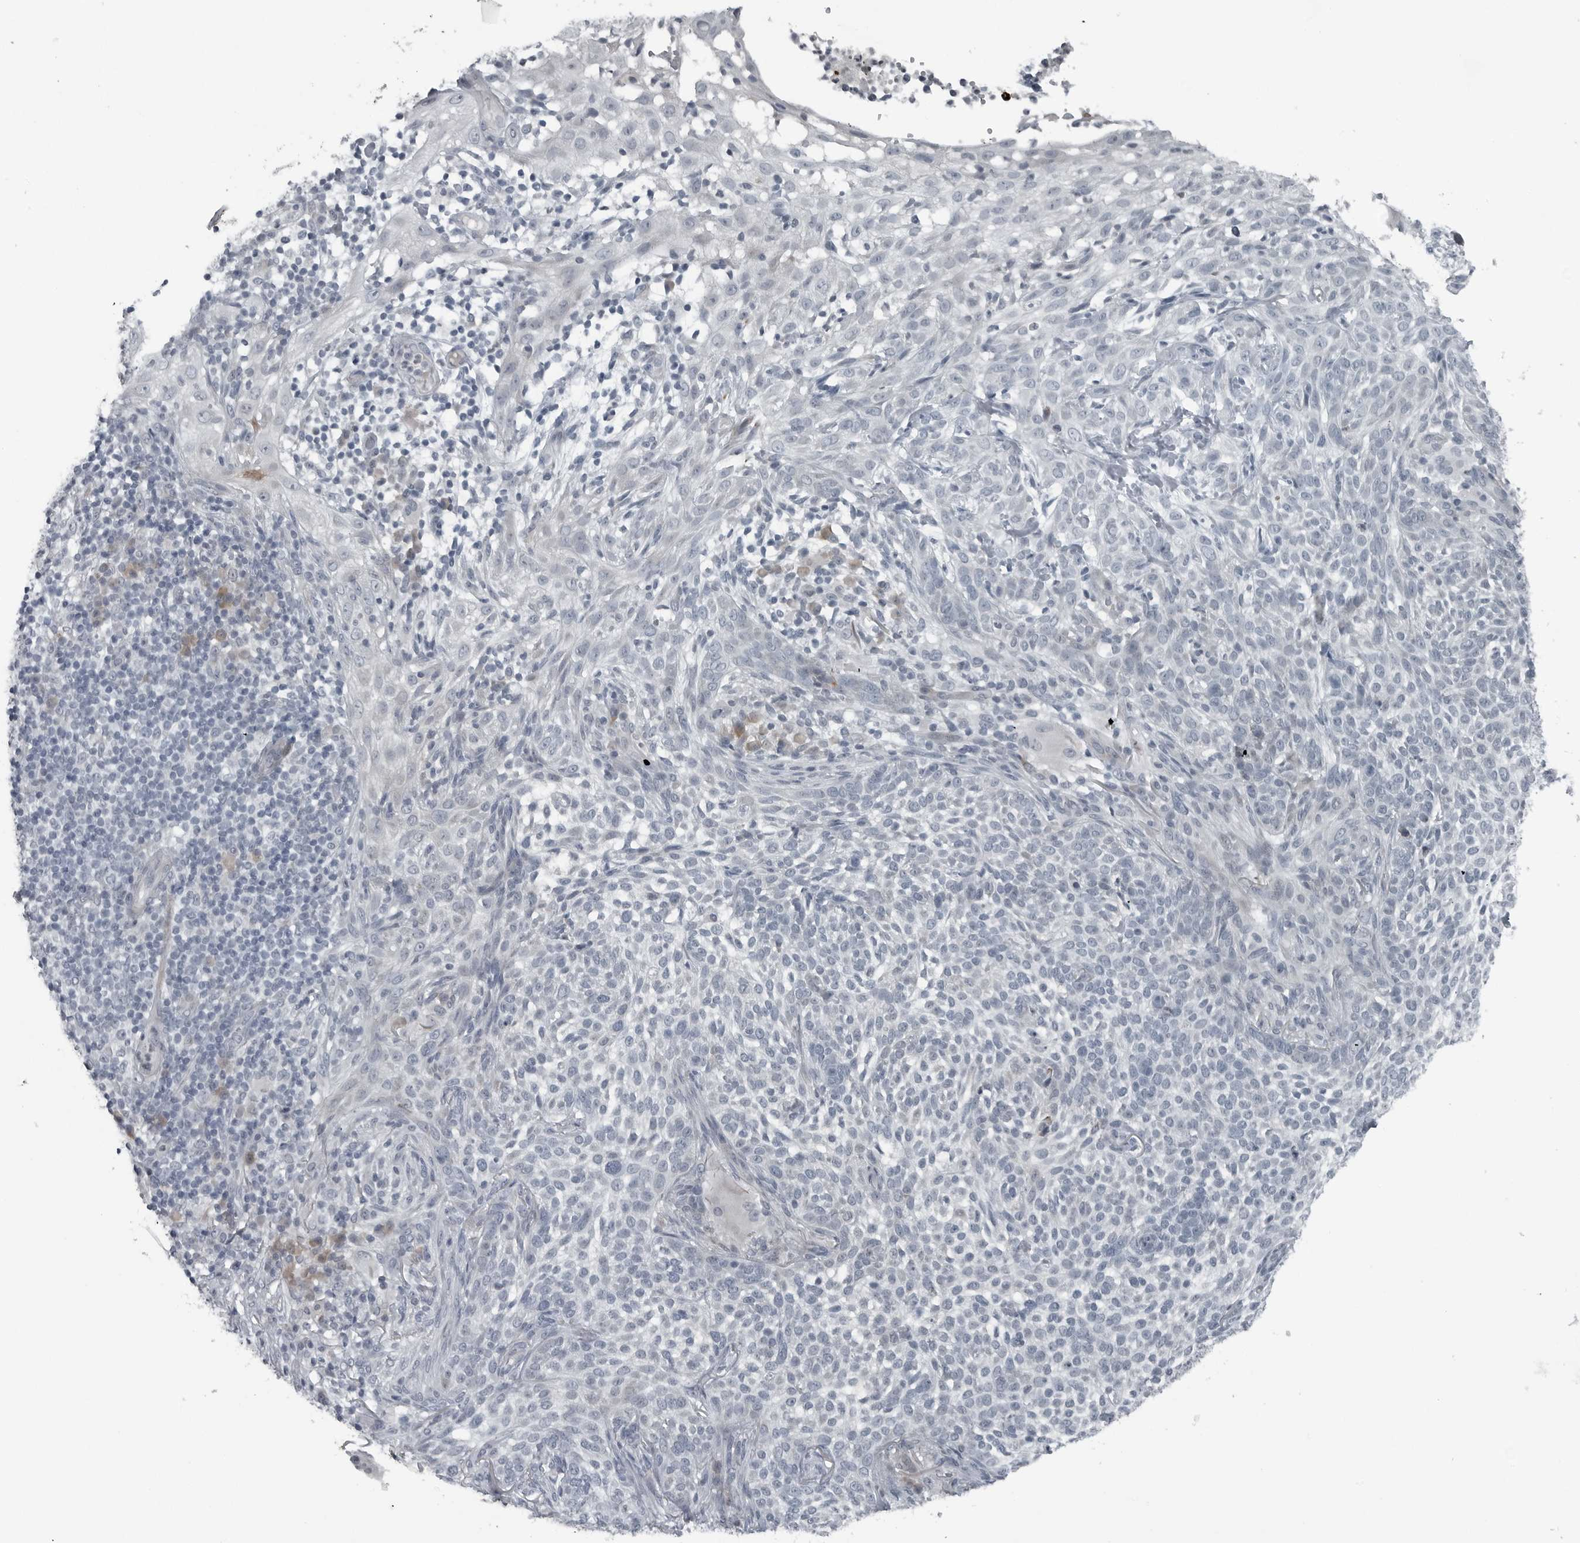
{"staining": {"intensity": "negative", "quantity": "none", "location": "none"}, "tissue": "skin cancer", "cell_type": "Tumor cells", "image_type": "cancer", "snomed": [{"axis": "morphology", "description": "Basal cell carcinoma"}, {"axis": "topography", "description": "Skin"}], "caption": "This histopathology image is of skin basal cell carcinoma stained with immunohistochemistry to label a protein in brown with the nuclei are counter-stained blue. There is no positivity in tumor cells.", "gene": "DNAAF11", "patient": {"sex": "female", "age": 64}}